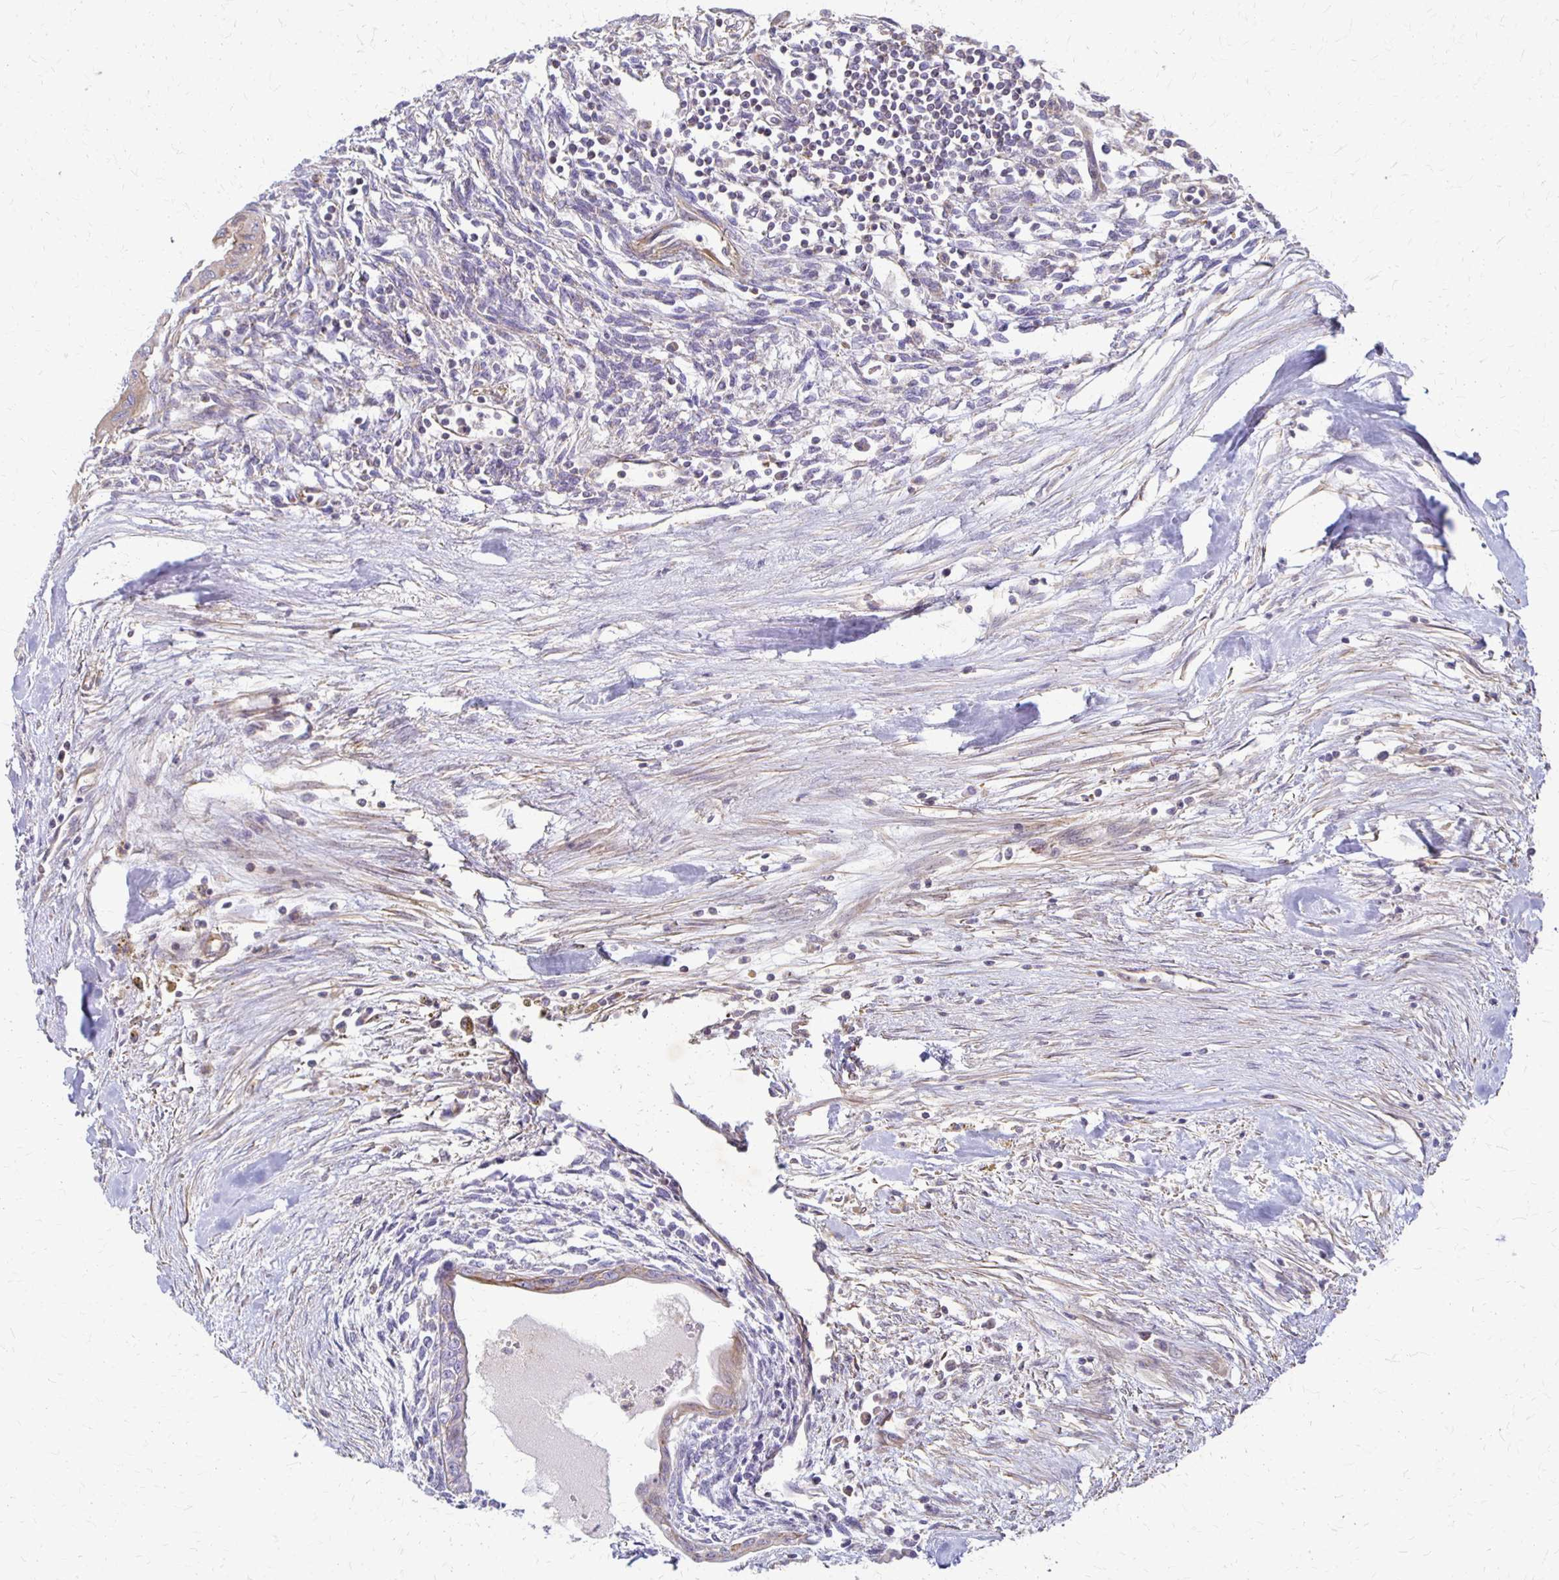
{"staining": {"intensity": "weak", "quantity": "<25%", "location": "cytoplasmic/membranous"}, "tissue": "testis cancer", "cell_type": "Tumor cells", "image_type": "cancer", "snomed": [{"axis": "morphology", "description": "Carcinoma, Embryonal, NOS"}, {"axis": "topography", "description": "Testis"}], "caption": "An immunohistochemistry (IHC) histopathology image of embryonal carcinoma (testis) is shown. There is no staining in tumor cells of embryonal carcinoma (testis).", "gene": "EIF4EBP2", "patient": {"sex": "male", "age": 37}}